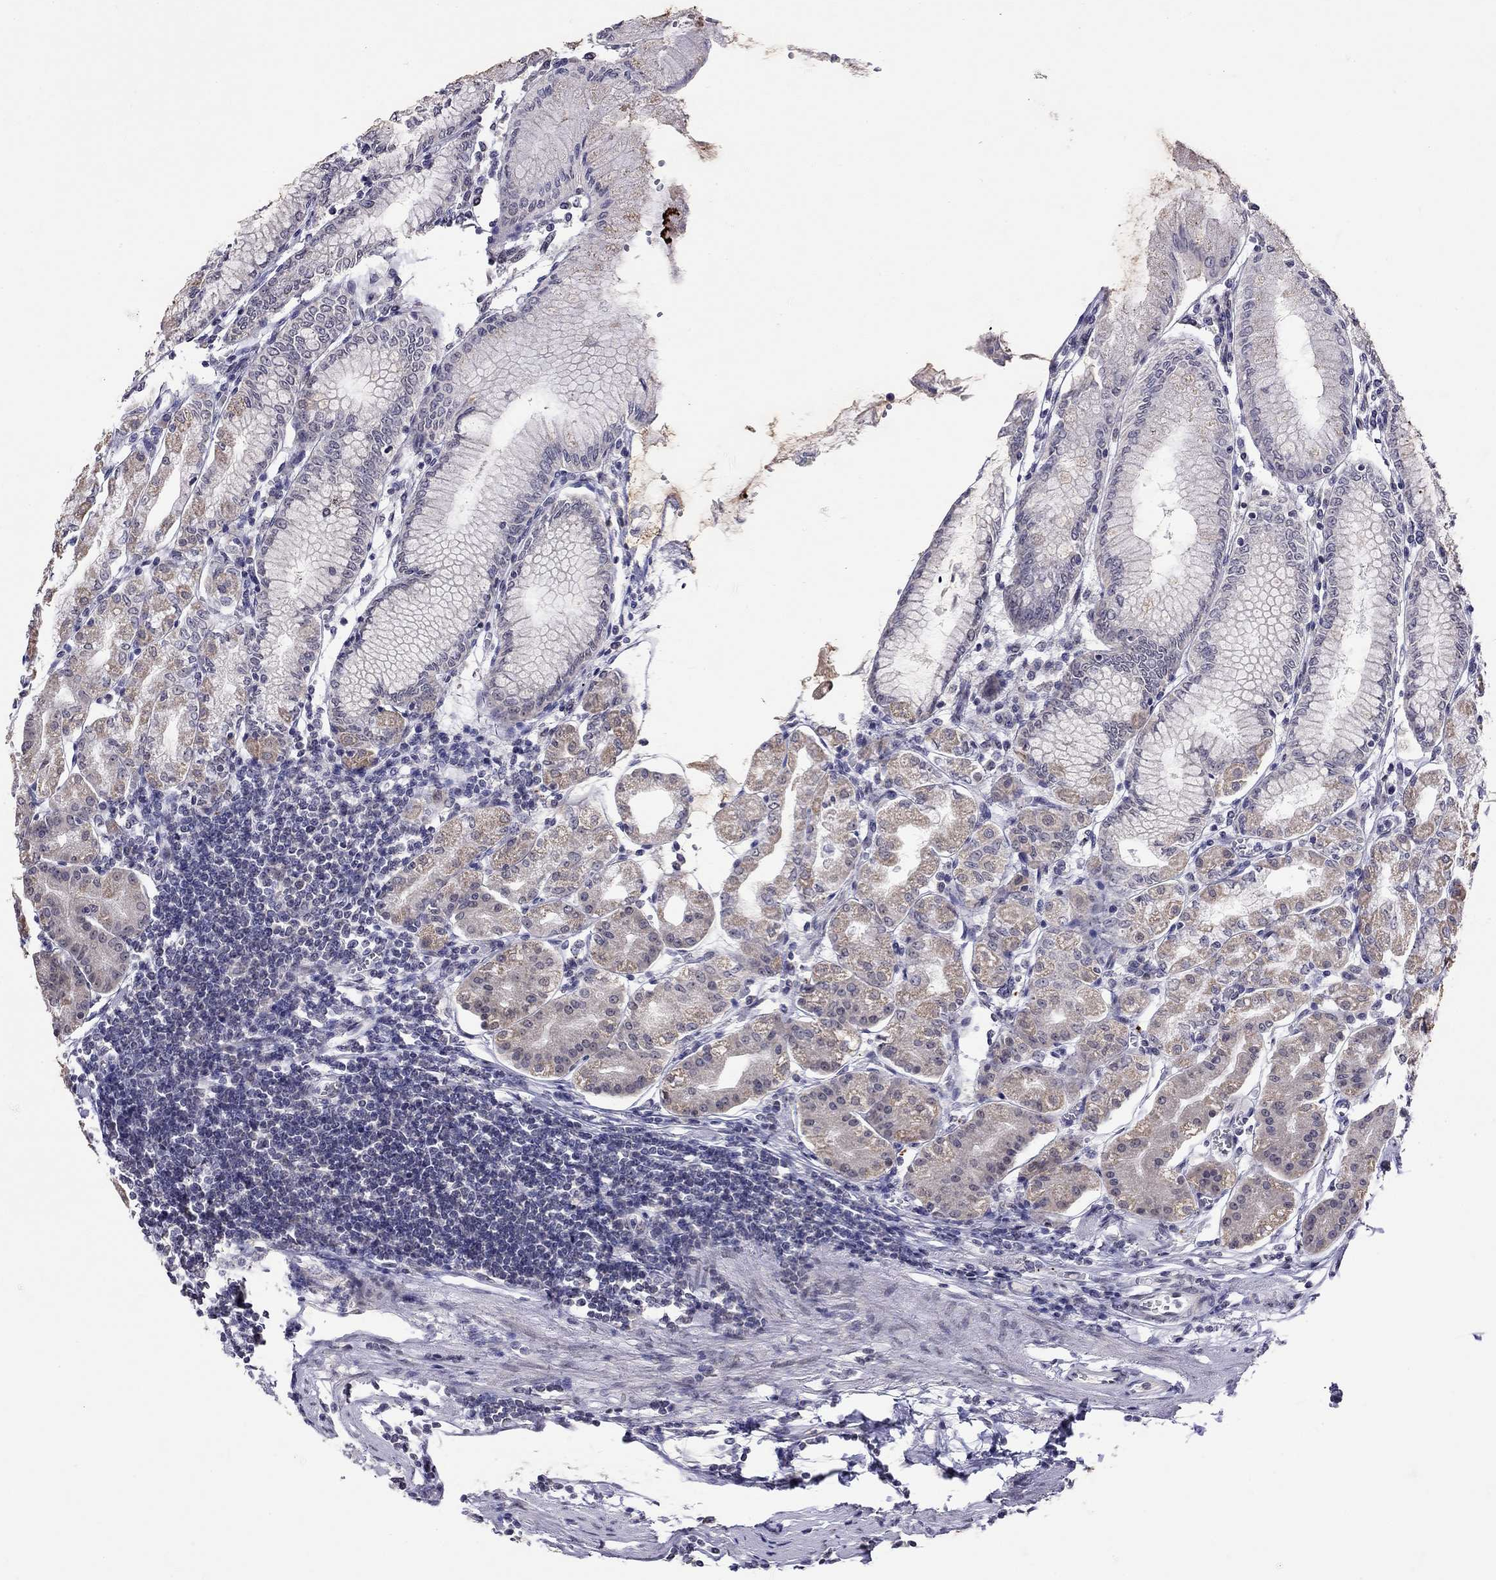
{"staining": {"intensity": "moderate", "quantity": "<25%", "location": "cytoplasmic/membranous"}, "tissue": "stomach", "cell_type": "Glandular cells", "image_type": "normal", "snomed": [{"axis": "morphology", "description": "Normal tissue, NOS"}, {"axis": "topography", "description": "Skeletal muscle"}, {"axis": "topography", "description": "Stomach"}], "caption": "Stomach stained for a protein (brown) displays moderate cytoplasmic/membranous positive staining in about <25% of glandular cells.", "gene": "HES5", "patient": {"sex": "female", "age": 57}}